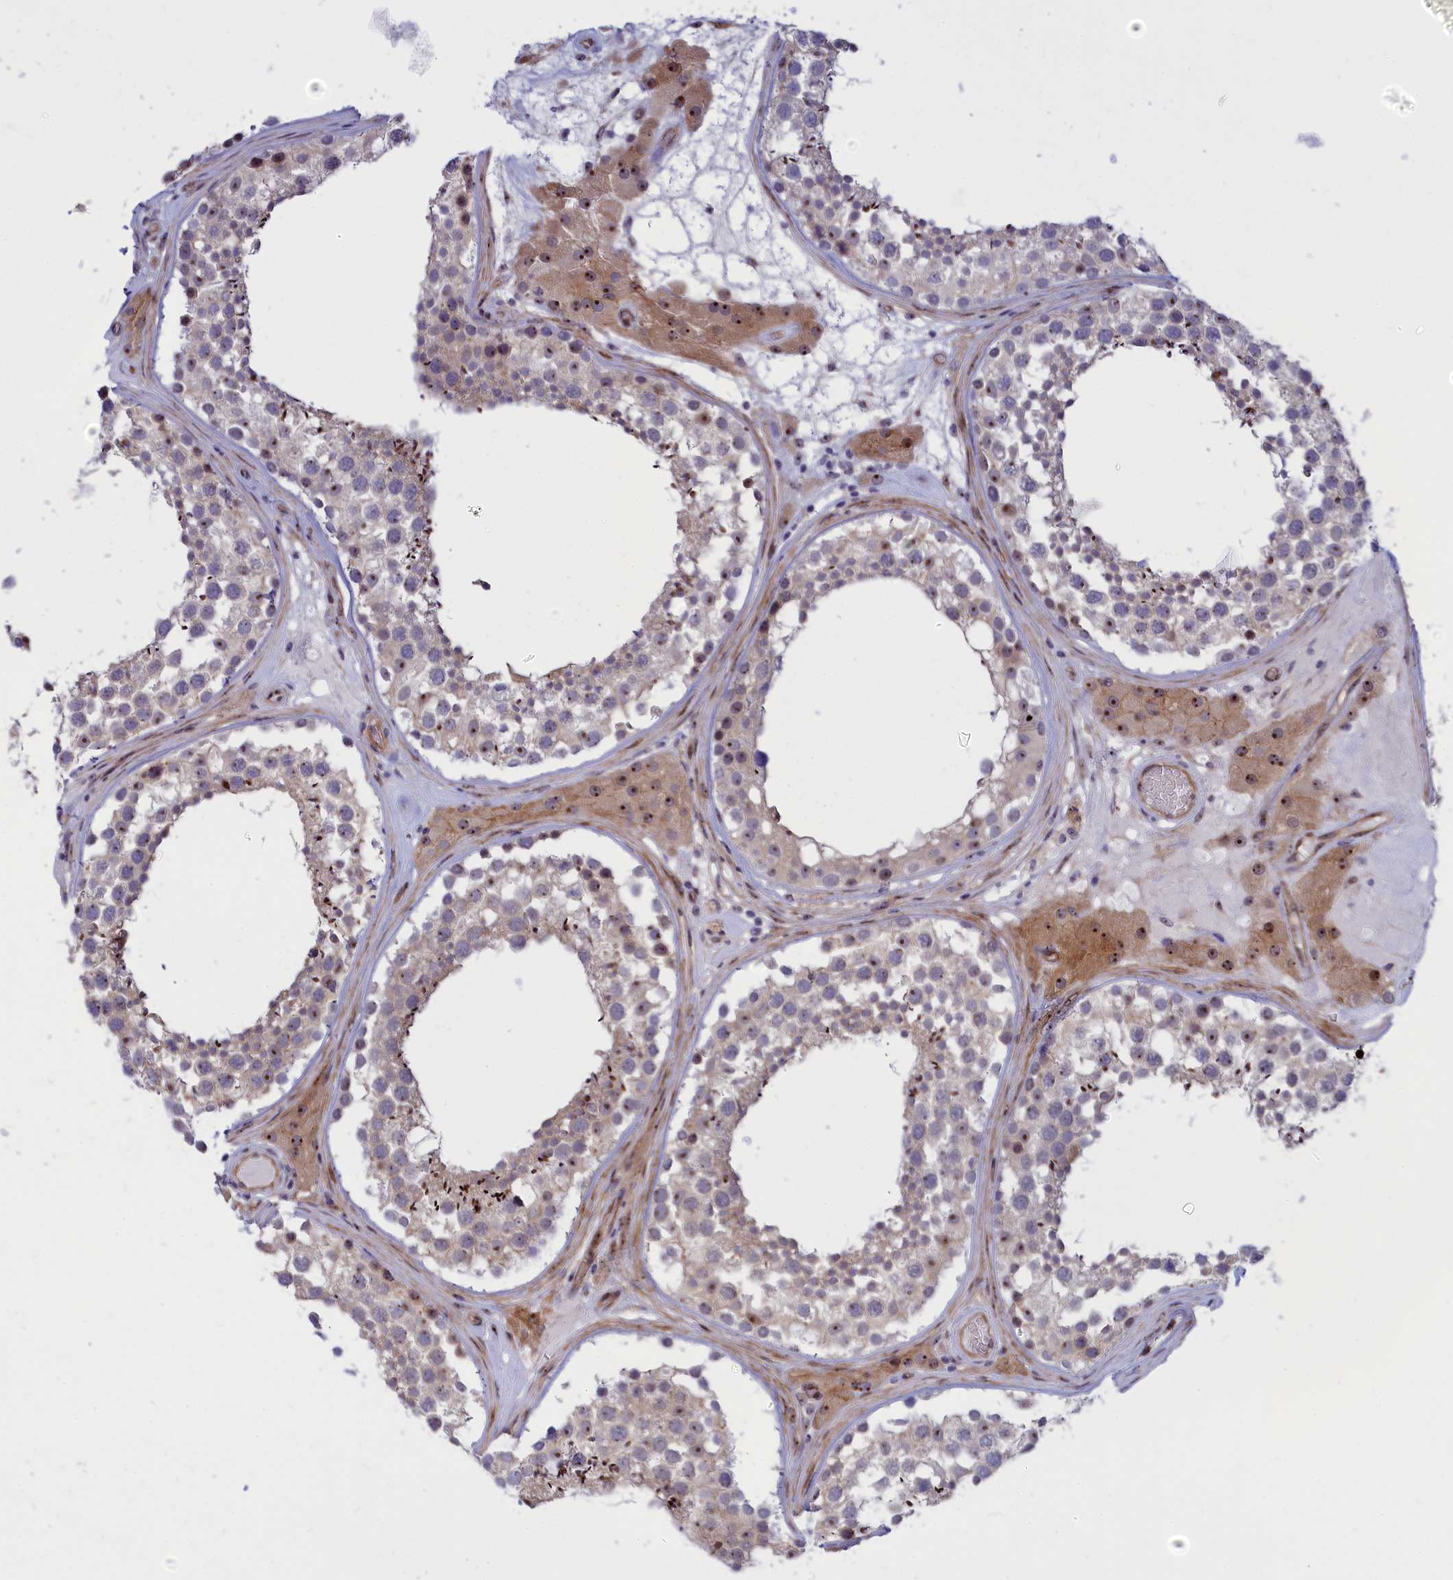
{"staining": {"intensity": "moderate", "quantity": "25%-75%", "location": "nuclear"}, "tissue": "testis", "cell_type": "Cells in seminiferous ducts", "image_type": "normal", "snomed": [{"axis": "morphology", "description": "Normal tissue, NOS"}, {"axis": "topography", "description": "Testis"}], "caption": "Approximately 25%-75% of cells in seminiferous ducts in benign testis exhibit moderate nuclear protein expression as visualized by brown immunohistochemical staining.", "gene": "DBNDD1", "patient": {"sex": "male", "age": 46}}